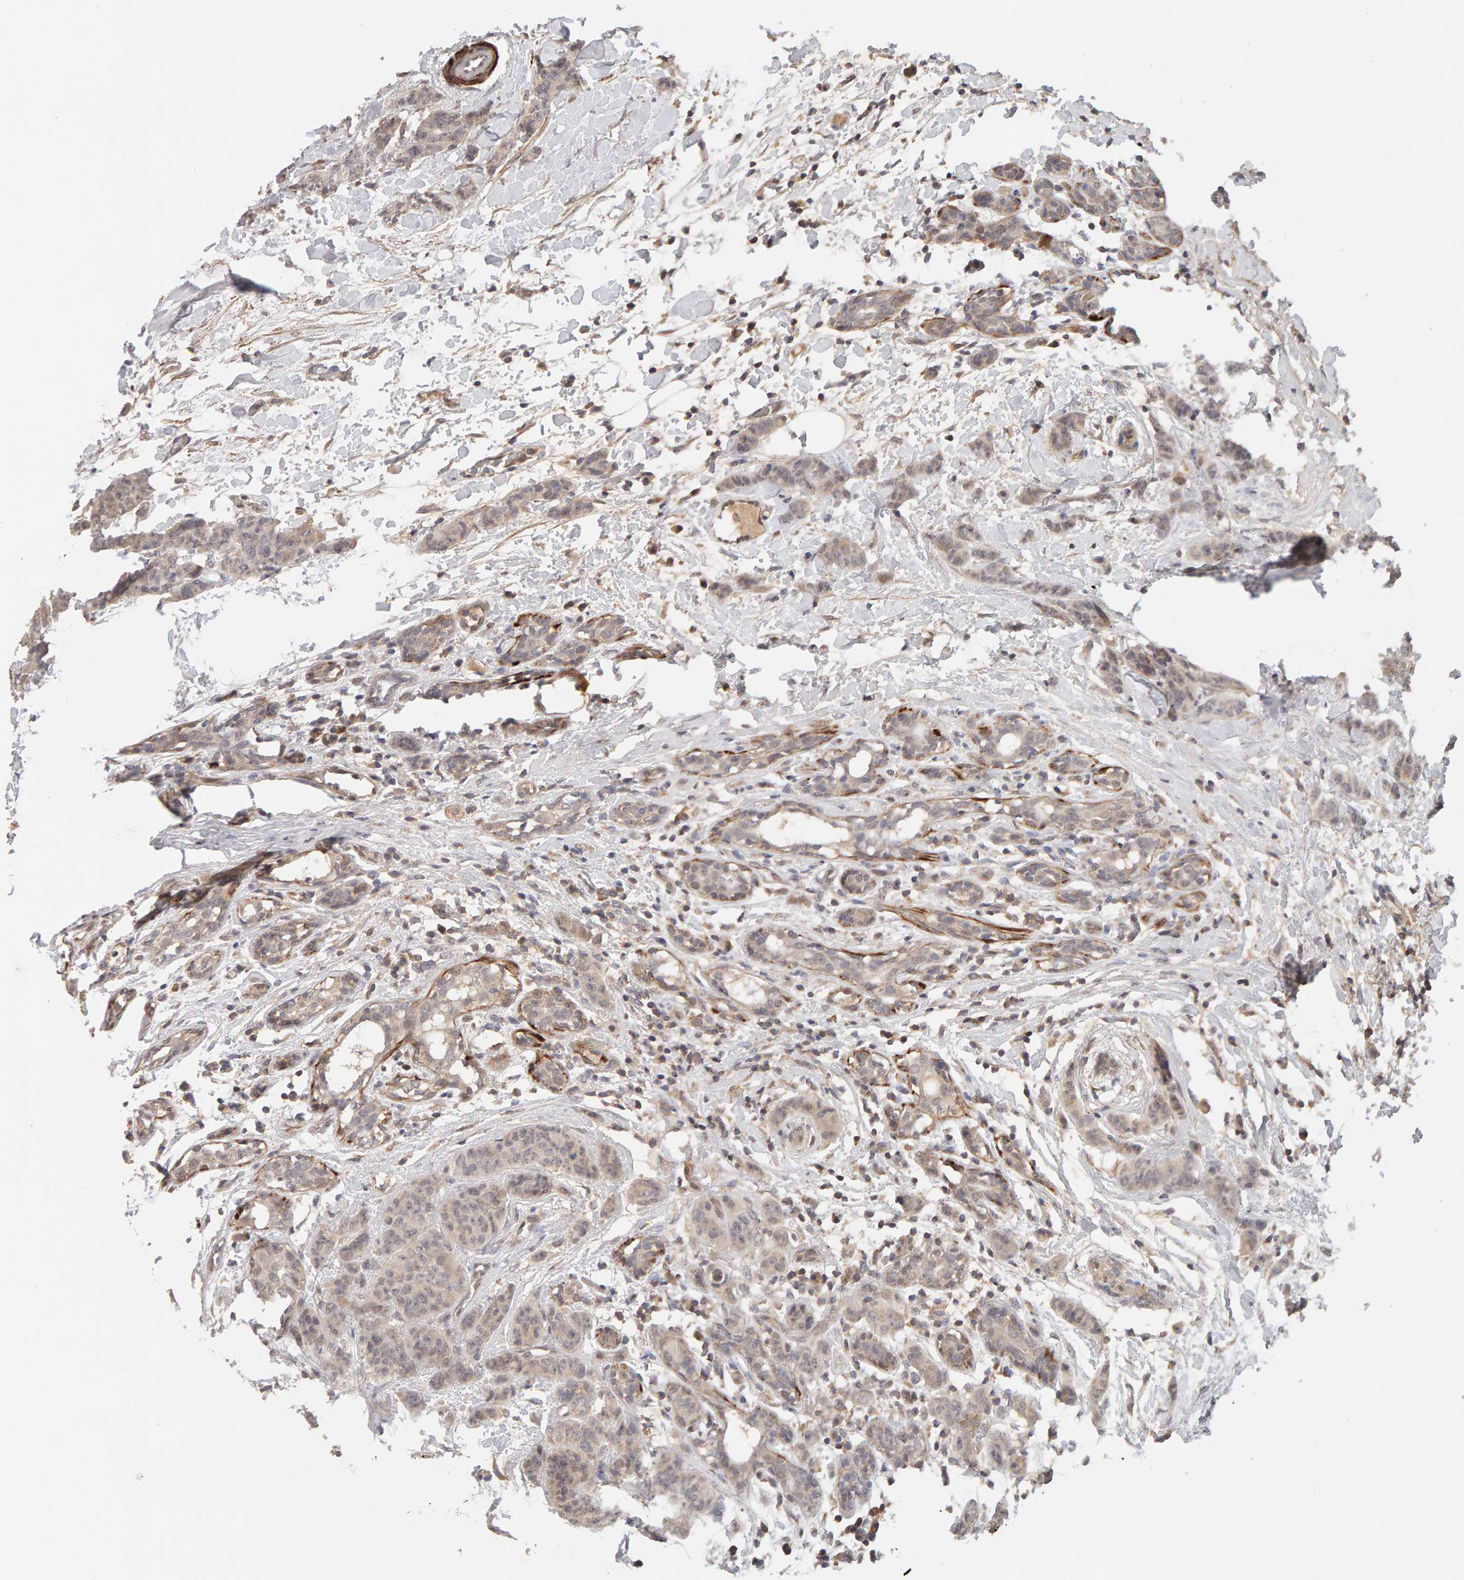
{"staining": {"intensity": "weak", "quantity": ">75%", "location": "cytoplasmic/membranous"}, "tissue": "breast cancer", "cell_type": "Tumor cells", "image_type": "cancer", "snomed": [{"axis": "morphology", "description": "Normal tissue, NOS"}, {"axis": "morphology", "description": "Duct carcinoma"}, {"axis": "topography", "description": "Breast"}], "caption": "IHC of breast intraductal carcinoma exhibits low levels of weak cytoplasmic/membranous staining in approximately >75% of tumor cells.", "gene": "NUDCD1", "patient": {"sex": "female", "age": 40}}